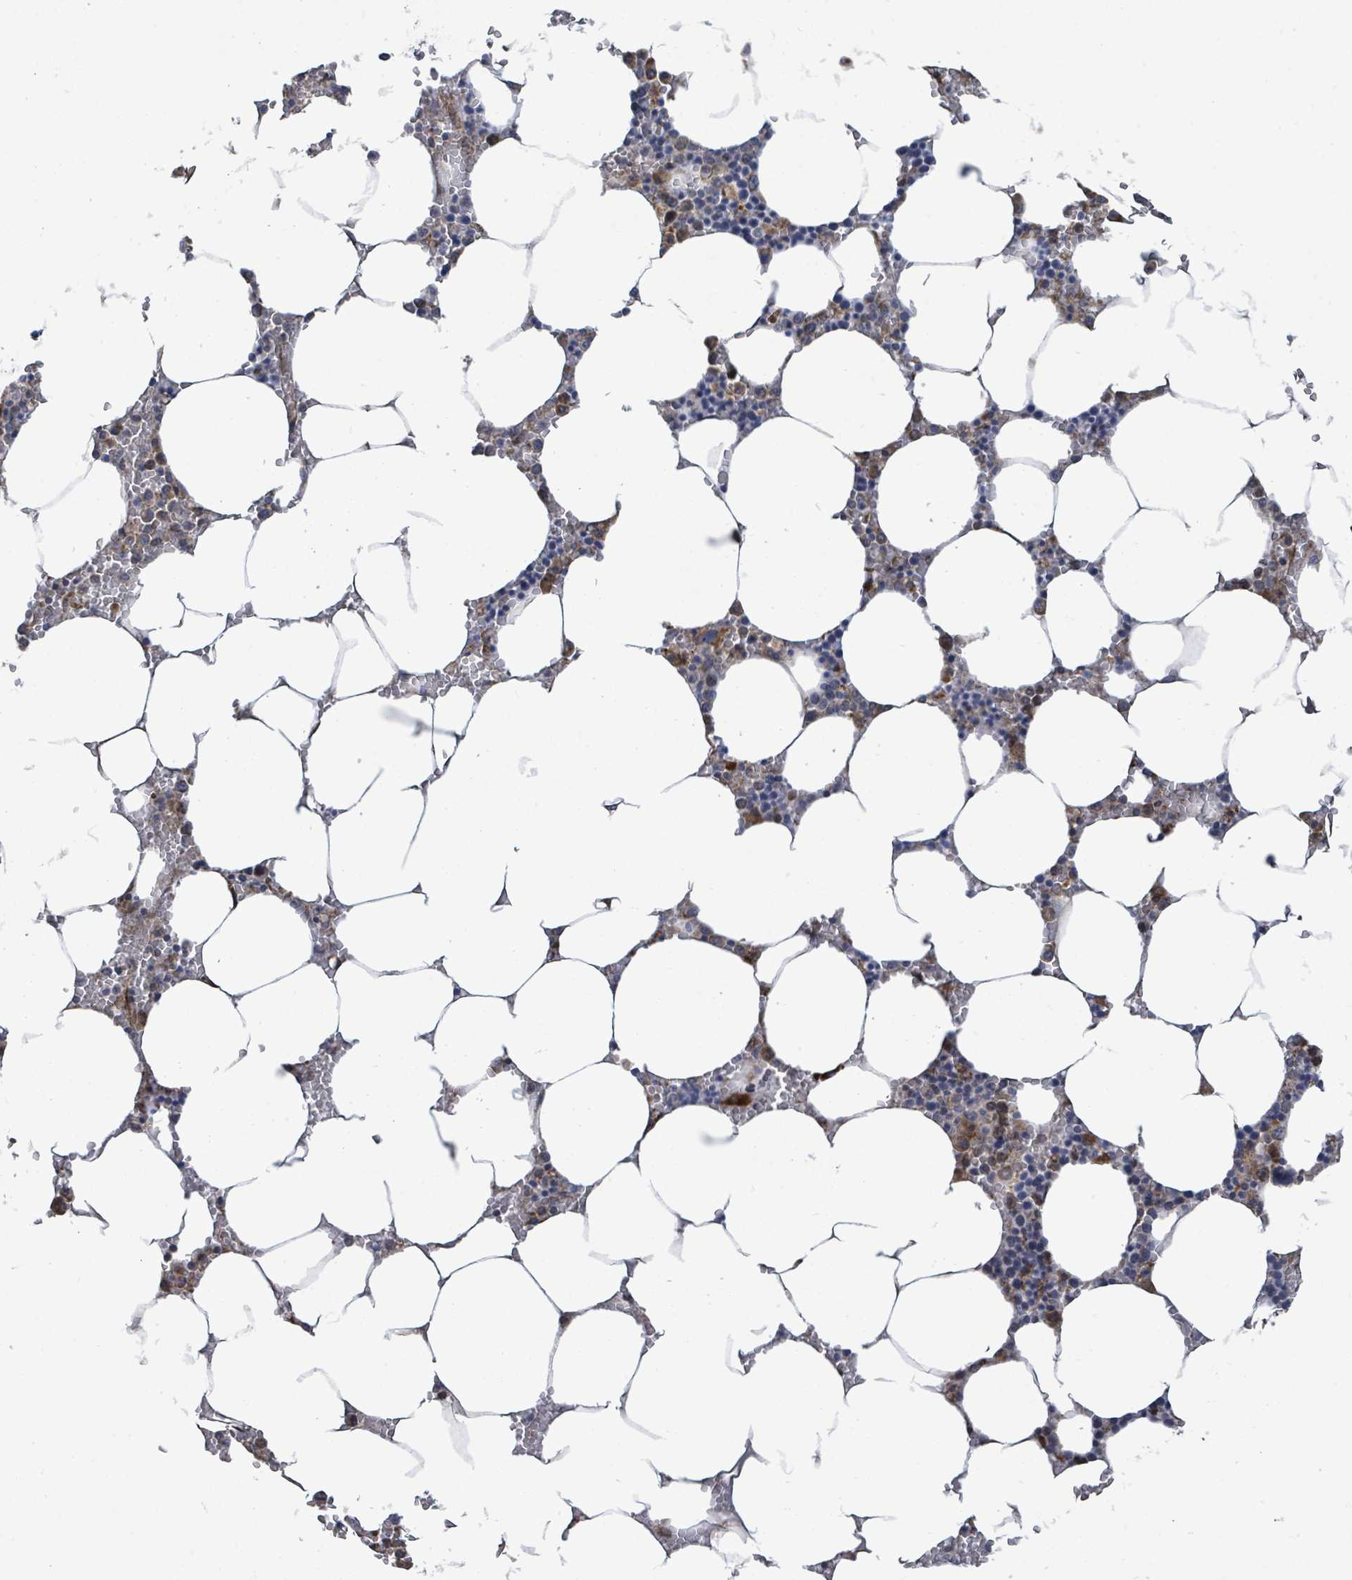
{"staining": {"intensity": "moderate", "quantity": "<25%", "location": "cytoplasmic/membranous"}, "tissue": "bone marrow", "cell_type": "Hematopoietic cells", "image_type": "normal", "snomed": [{"axis": "morphology", "description": "Normal tissue, NOS"}, {"axis": "topography", "description": "Bone marrow"}], "caption": "This is an image of IHC staining of normal bone marrow, which shows moderate positivity in the cytoplasmic/membranous of hematopoietic cells.", "gene": "NOMO1", "patient": {"sex": "male", "age": 70}}